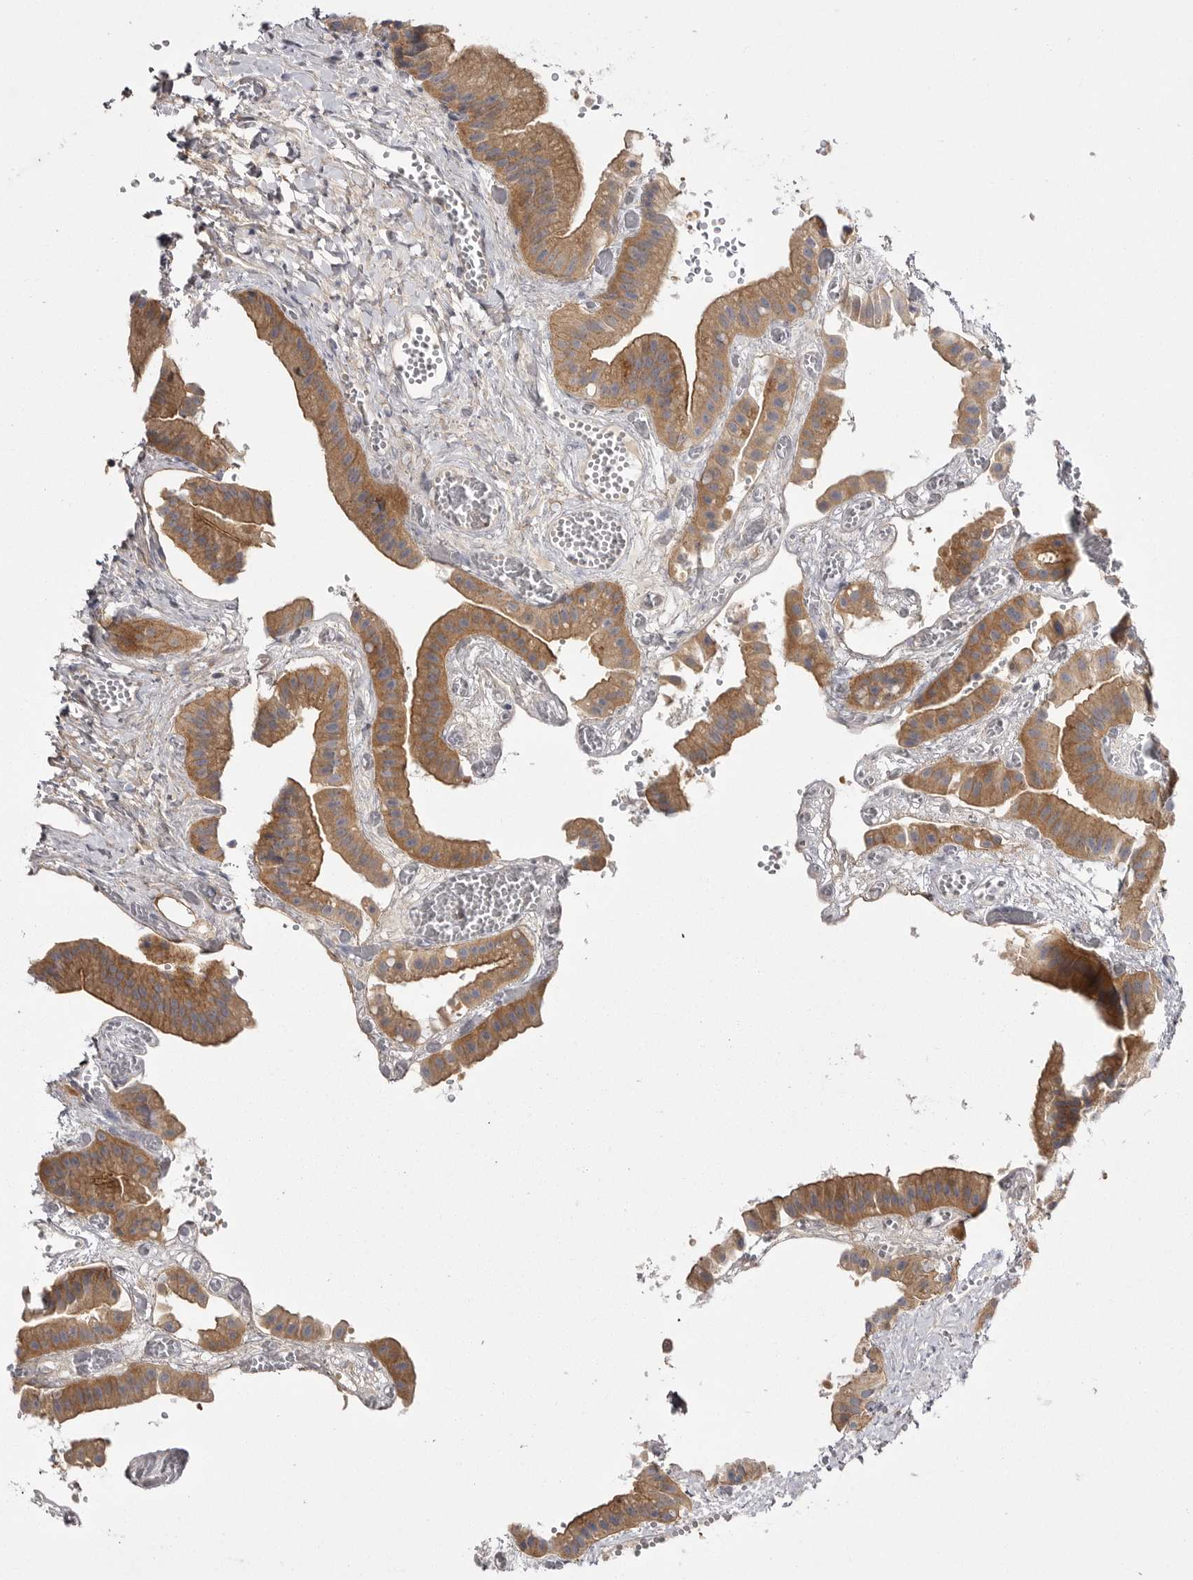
{"staining": {"intensity": "moderate", "quantity": ">75%", "location": "cytoplasmic/membranous"}, "tissue": "gallbladder", "cell_type": "Glandular cells", "image_type": "normal", "snomed": [{"axis": "morphology", "description": "Normal tissue, NOS"}, {"axis": "topography", "description": "Gallbladder"}], "caption": "Moderate cytoplasmic/membranous staining is identified in about >75% of glandular cells in benign gallbladder. (Brightfield microscopy of DAB IHC at high magnification).", "gene": "OSBPL9", "patient": {"sex": "female", "age": 64}}